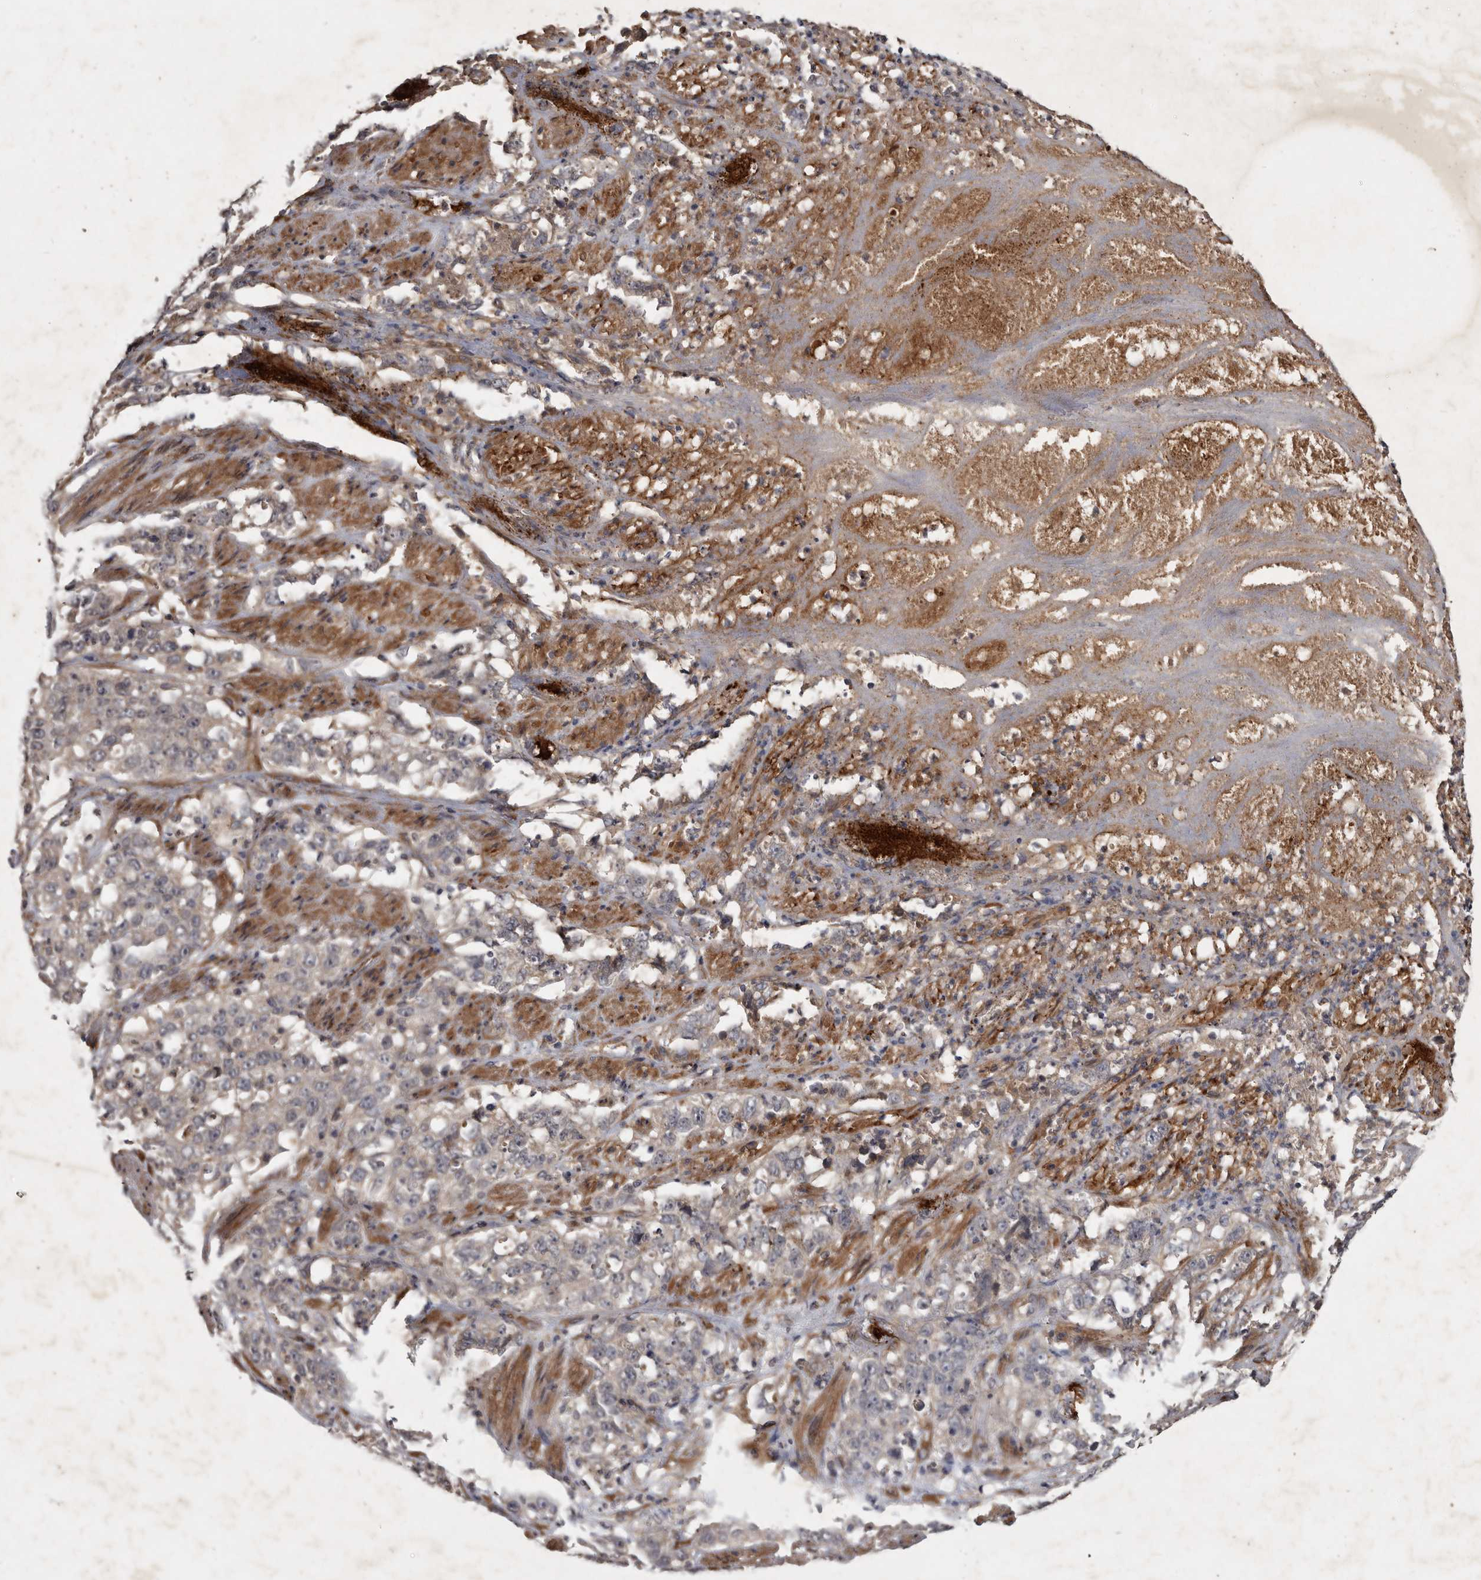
{"staining": {"intensity": "weak", "quantity": "<25%", "location": "cytoplasmic/membranous,nuclear"}, "tissue": "stomach cancer", "cell_type": "Tumor cells", "image_type": "cancer", "snomed": [{"axis": "morphology", "description": "Adenocarcinoma, NOS"}, {"axis": "topography", "description": "Stomach"}], "caption": "High magnification brightfield microscopy of stomach cancer stained with DAB (brown) and counterstained with hematoxylin (blue): tumor cells show no significant staining. (Stains: DAB immunohistochemistry (IHC) with hematoxylin counter stain, Microscopy: brightfield microscopy at high magnification).", "gene": "DNAJC28", "patient": {"sex": "male", "age": 48}}